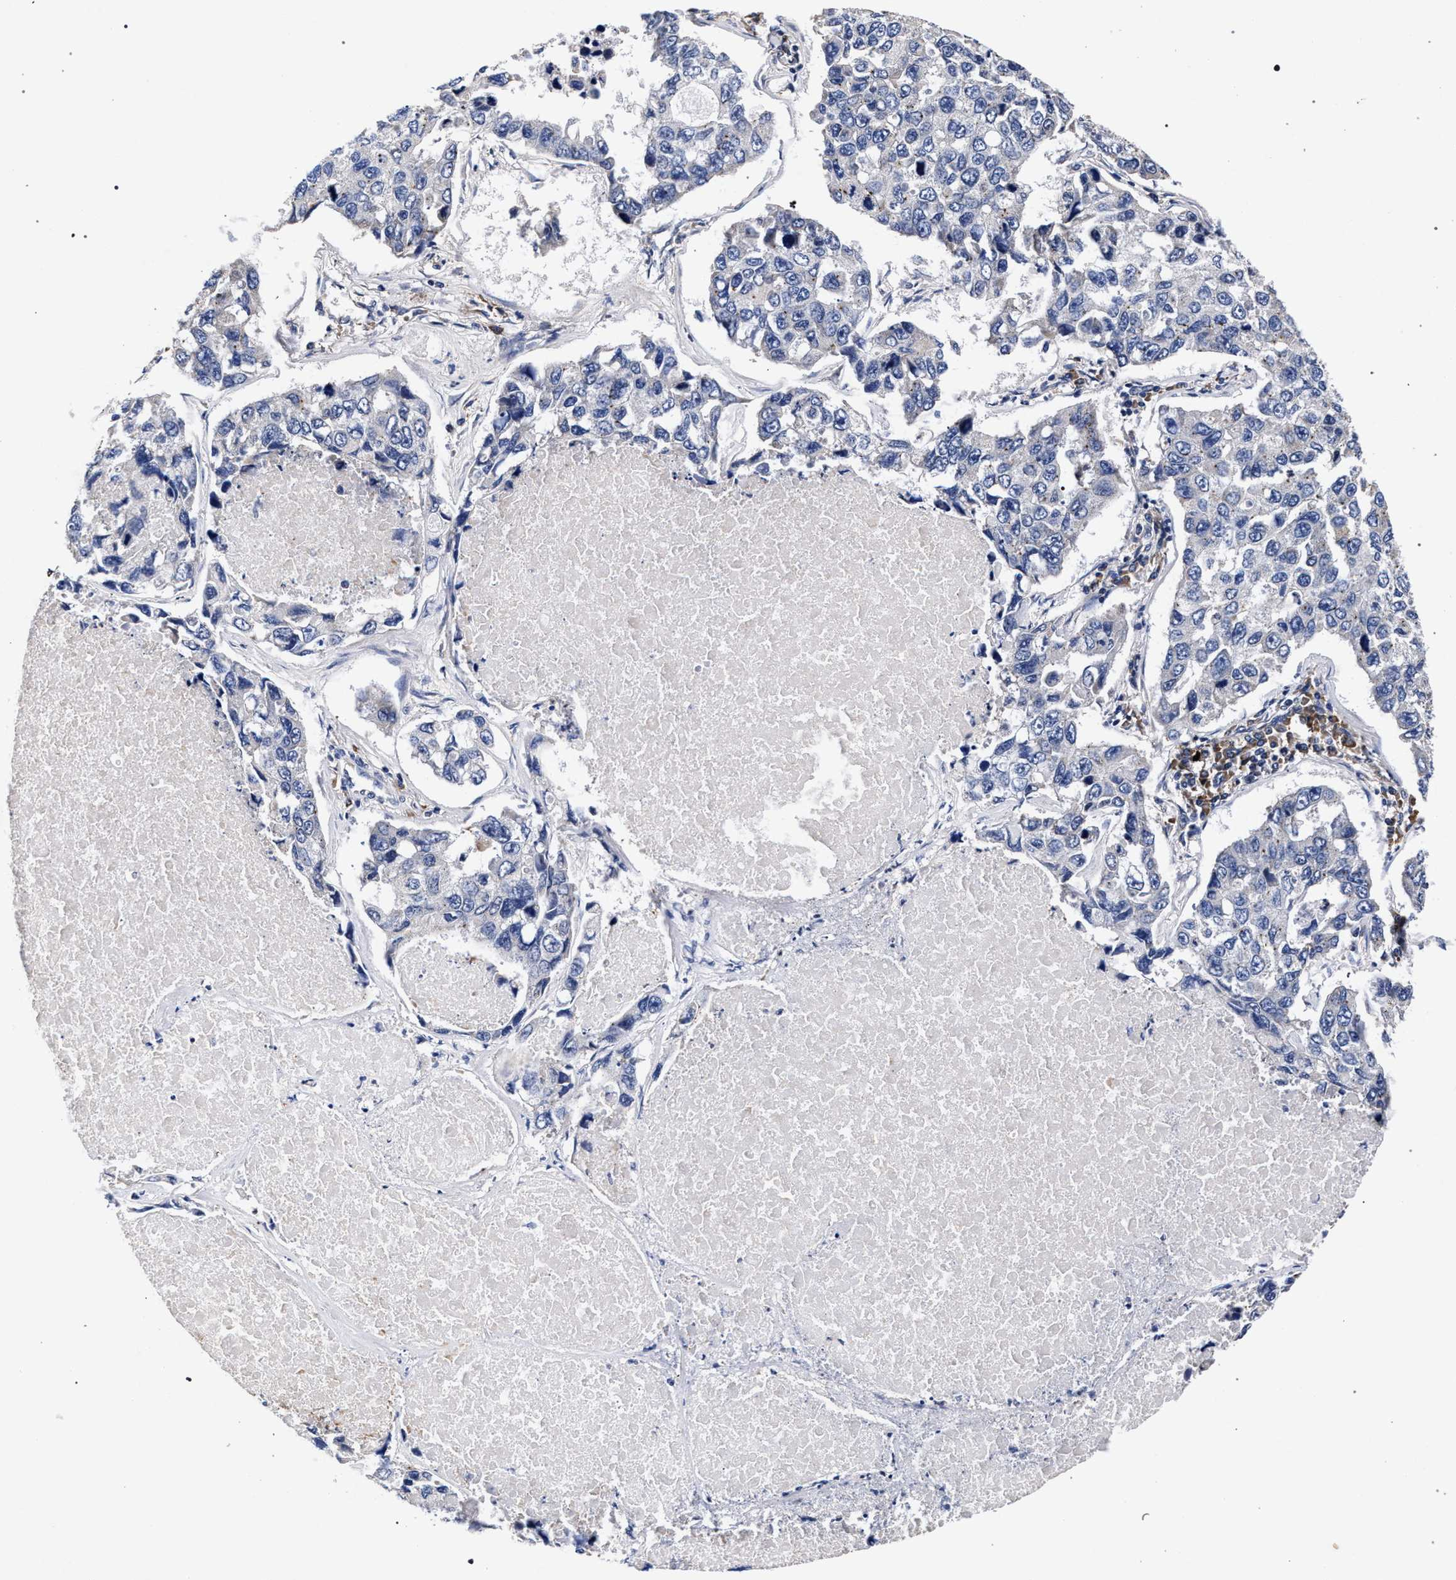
{"staining": {"intensity": "negative", "quantity": "none", "location": "none"}, "tissue": "lung cancer", "cell_type": "Tumor cells", "image_type": "cancer", "snomed": [{"axis": "morphology", "description": "Adenocarcinoma, NOS"}, {"axis": "topography", "description": "Lung"}], "caption": "Human adenocarcinoma (lung) stained for a protein using IHC exhibits no staining in tumor cells.", "gene": "CFAP95", "patient": {"sex": "male", "age": 64}}